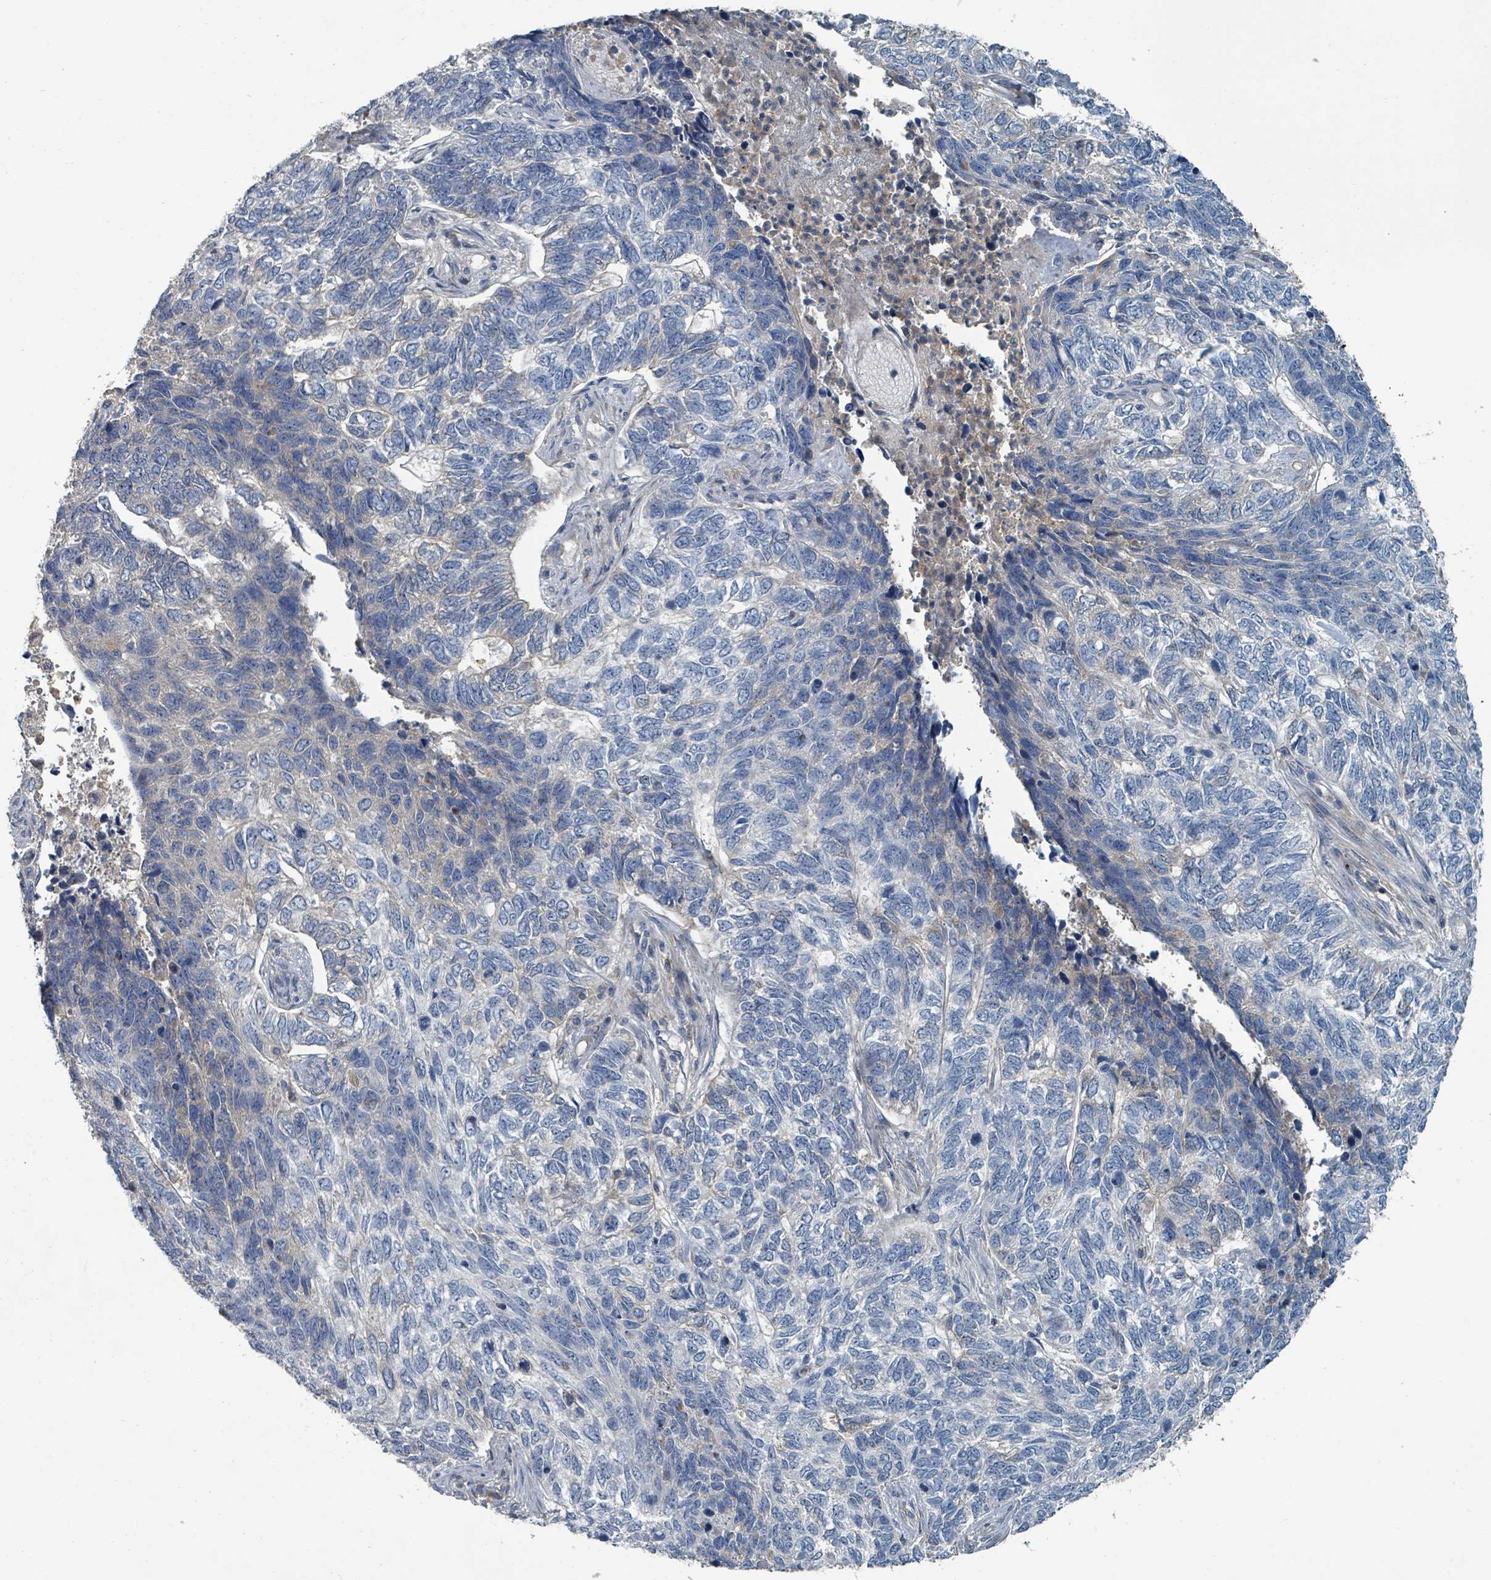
{"staining": {"intensity": "negative", "quantity": "none", "location": "none"}, "tissue": "skin cancer", "cell_type": "Tumor cells", "image_type": "cancer", "snomed": [{"axis": "morphology", "description": "Basal cell carcinoma"}, {"axis": "topography", "description": "Skin"}], "caption": "Protein analysis of skin basal cell carcinoma reveals no significant staining in tumor cells.", "gene": "SLC44A5", "patient": {"sex": "female", "age": 65}}